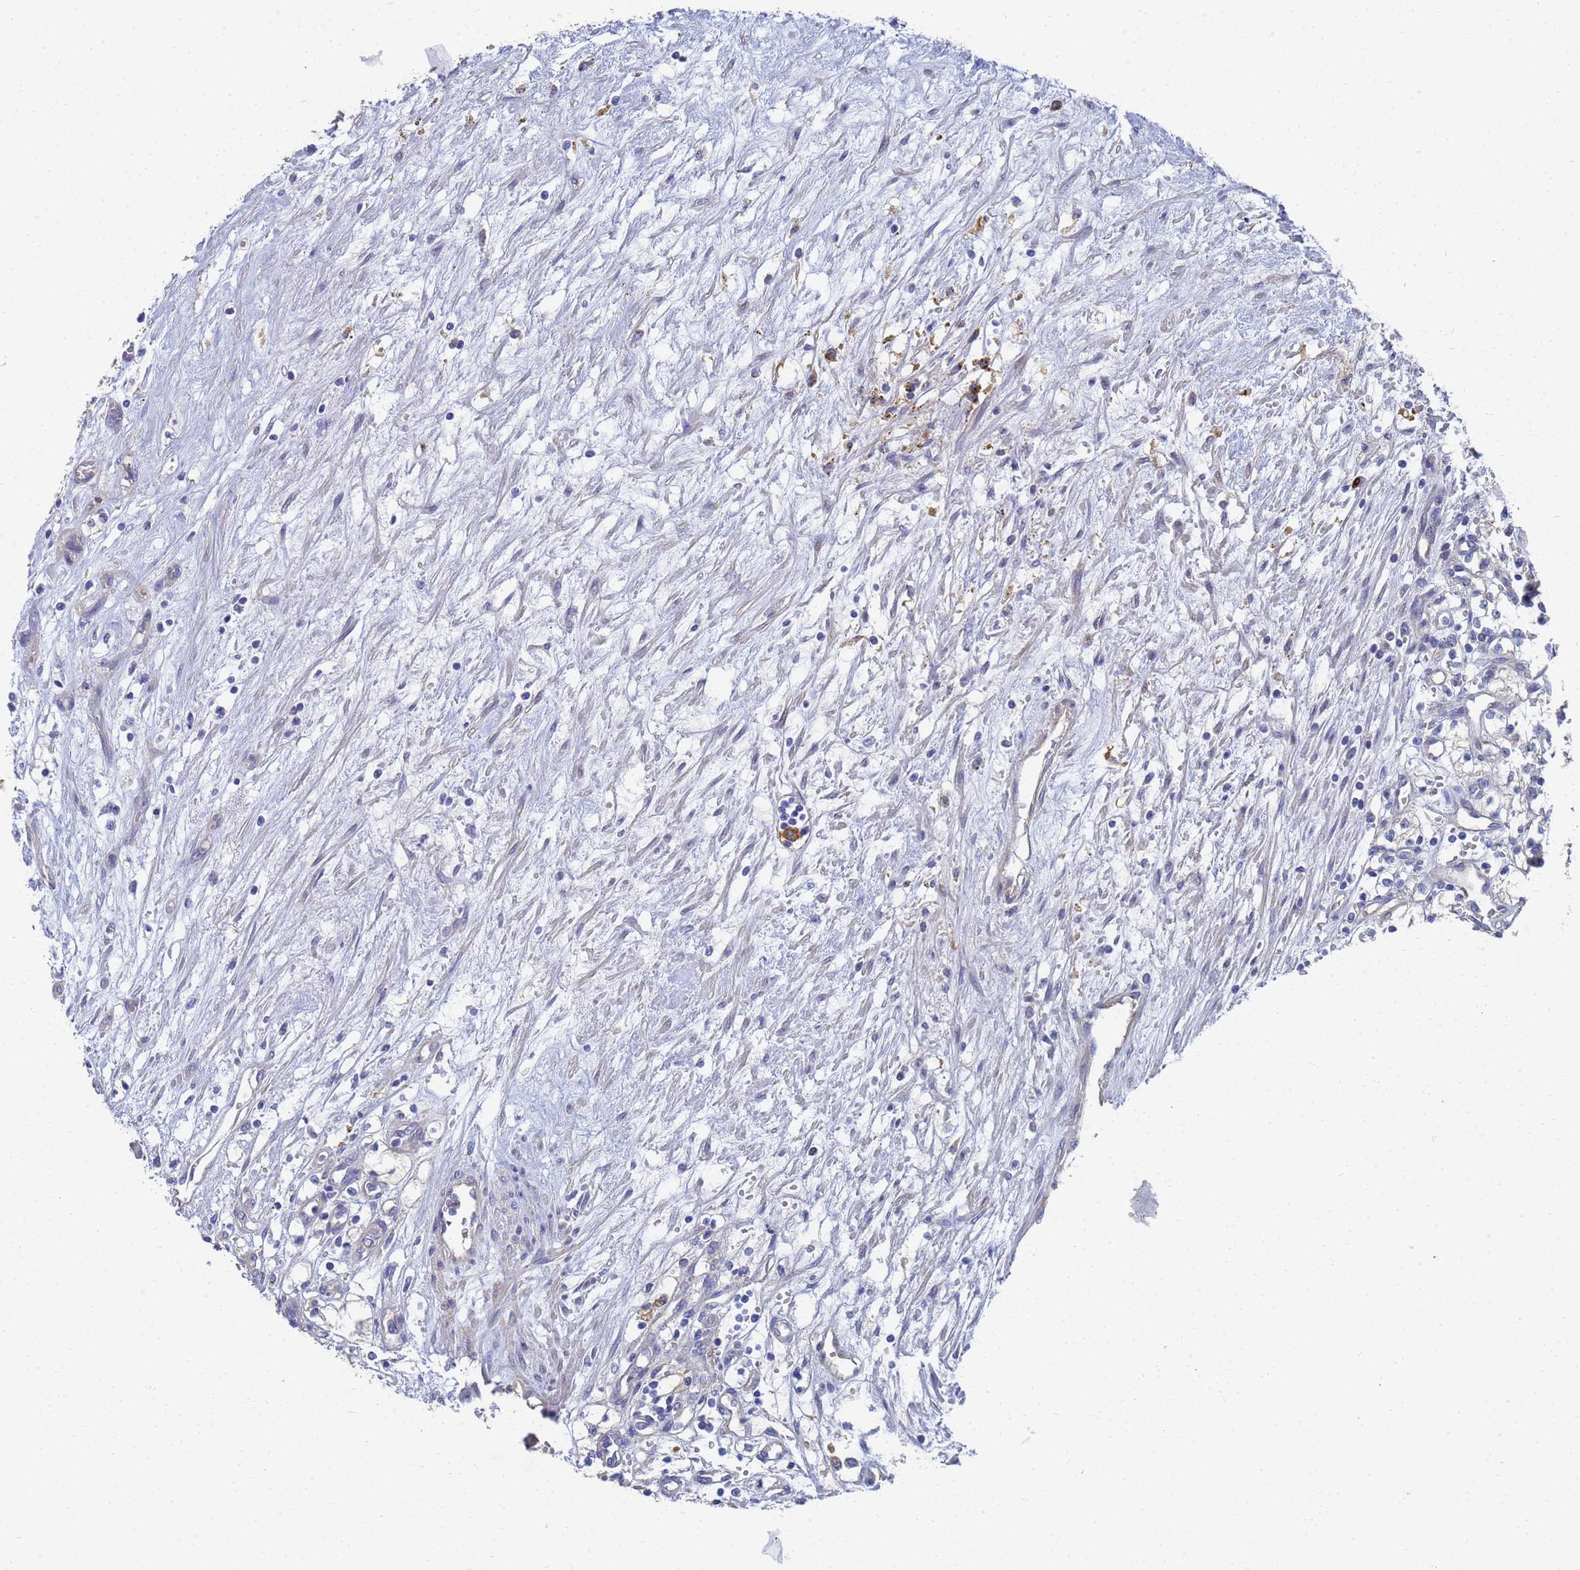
{"staining": {"intensity": "negative", "quantity": "none", "location": "none"}, "tissue": "renal cancer", "cell_type": "Tumor cells", "image_type": "cancer", "snomed": [{"axis": "morphology", "description": "Adenocarcinoma, NOS"}, {"axis": "topography", "description": "Kidney"}], "caption": "An IHC photomicrograph of renal adenocarcinoma is shown. There is no staining in tumor cells of renal adenocarcinoma.", "gene": "LBX2", "patient": {"sex": "male", "age": 59}}